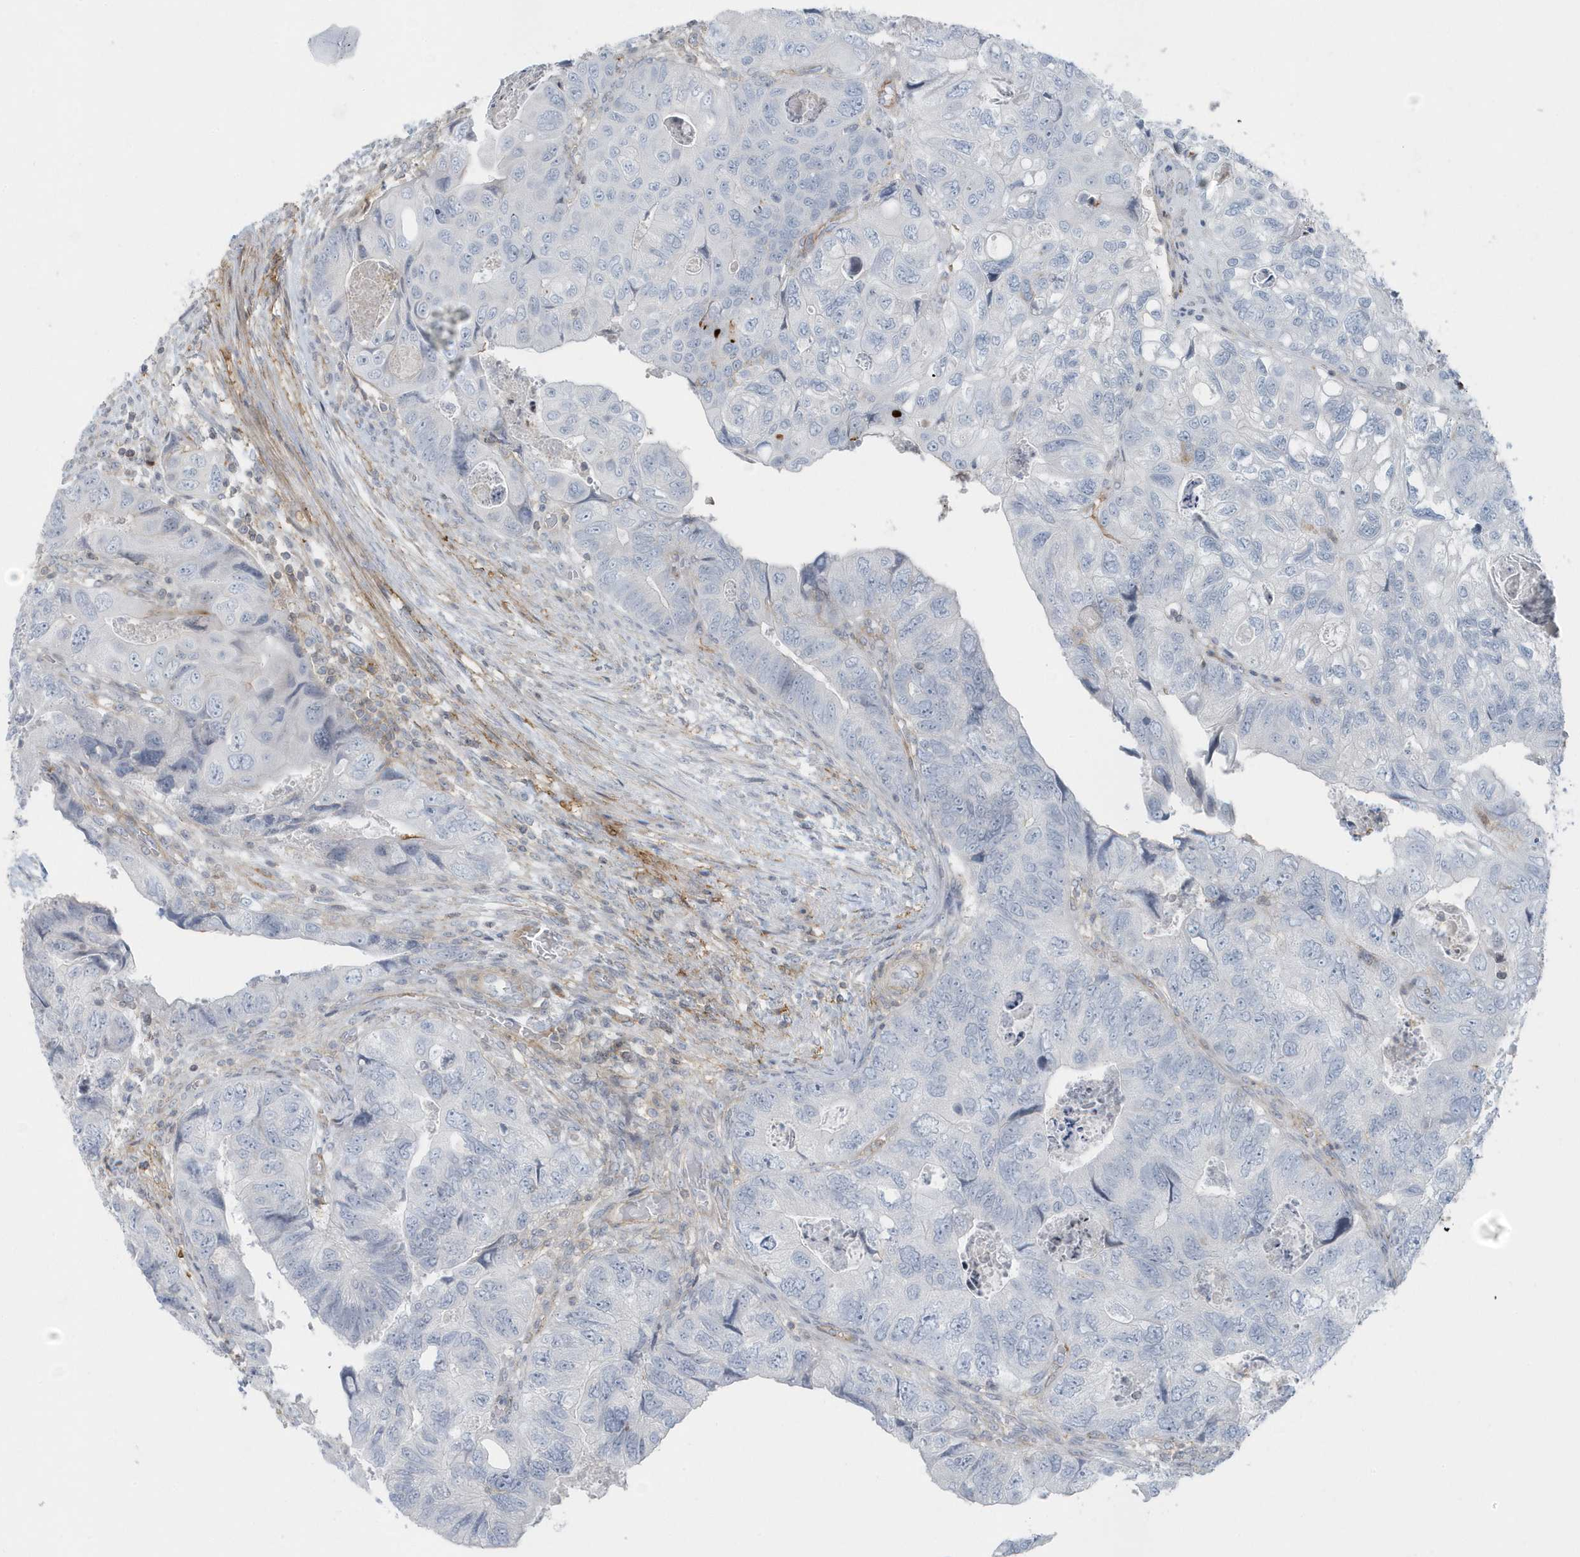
{"staining": {"intensity": "negative", "quantity": "none", "location": "none"}, "tissue": "colorectal cancer", "cell_type": "Tumor cells", "image_type": "cancer", "snomed": [{"axis": "morphology", "description": "Adenocarcinoma, NOS"}, {"axis": "topography", "description": "Rectum"}], "caption": "Photomicrograph shows no significant protein positivity in tumor cells of colorectal adenocarcinoma.", "gene": "CACNB2", "patient": {"sex": "male", "age": 63}}